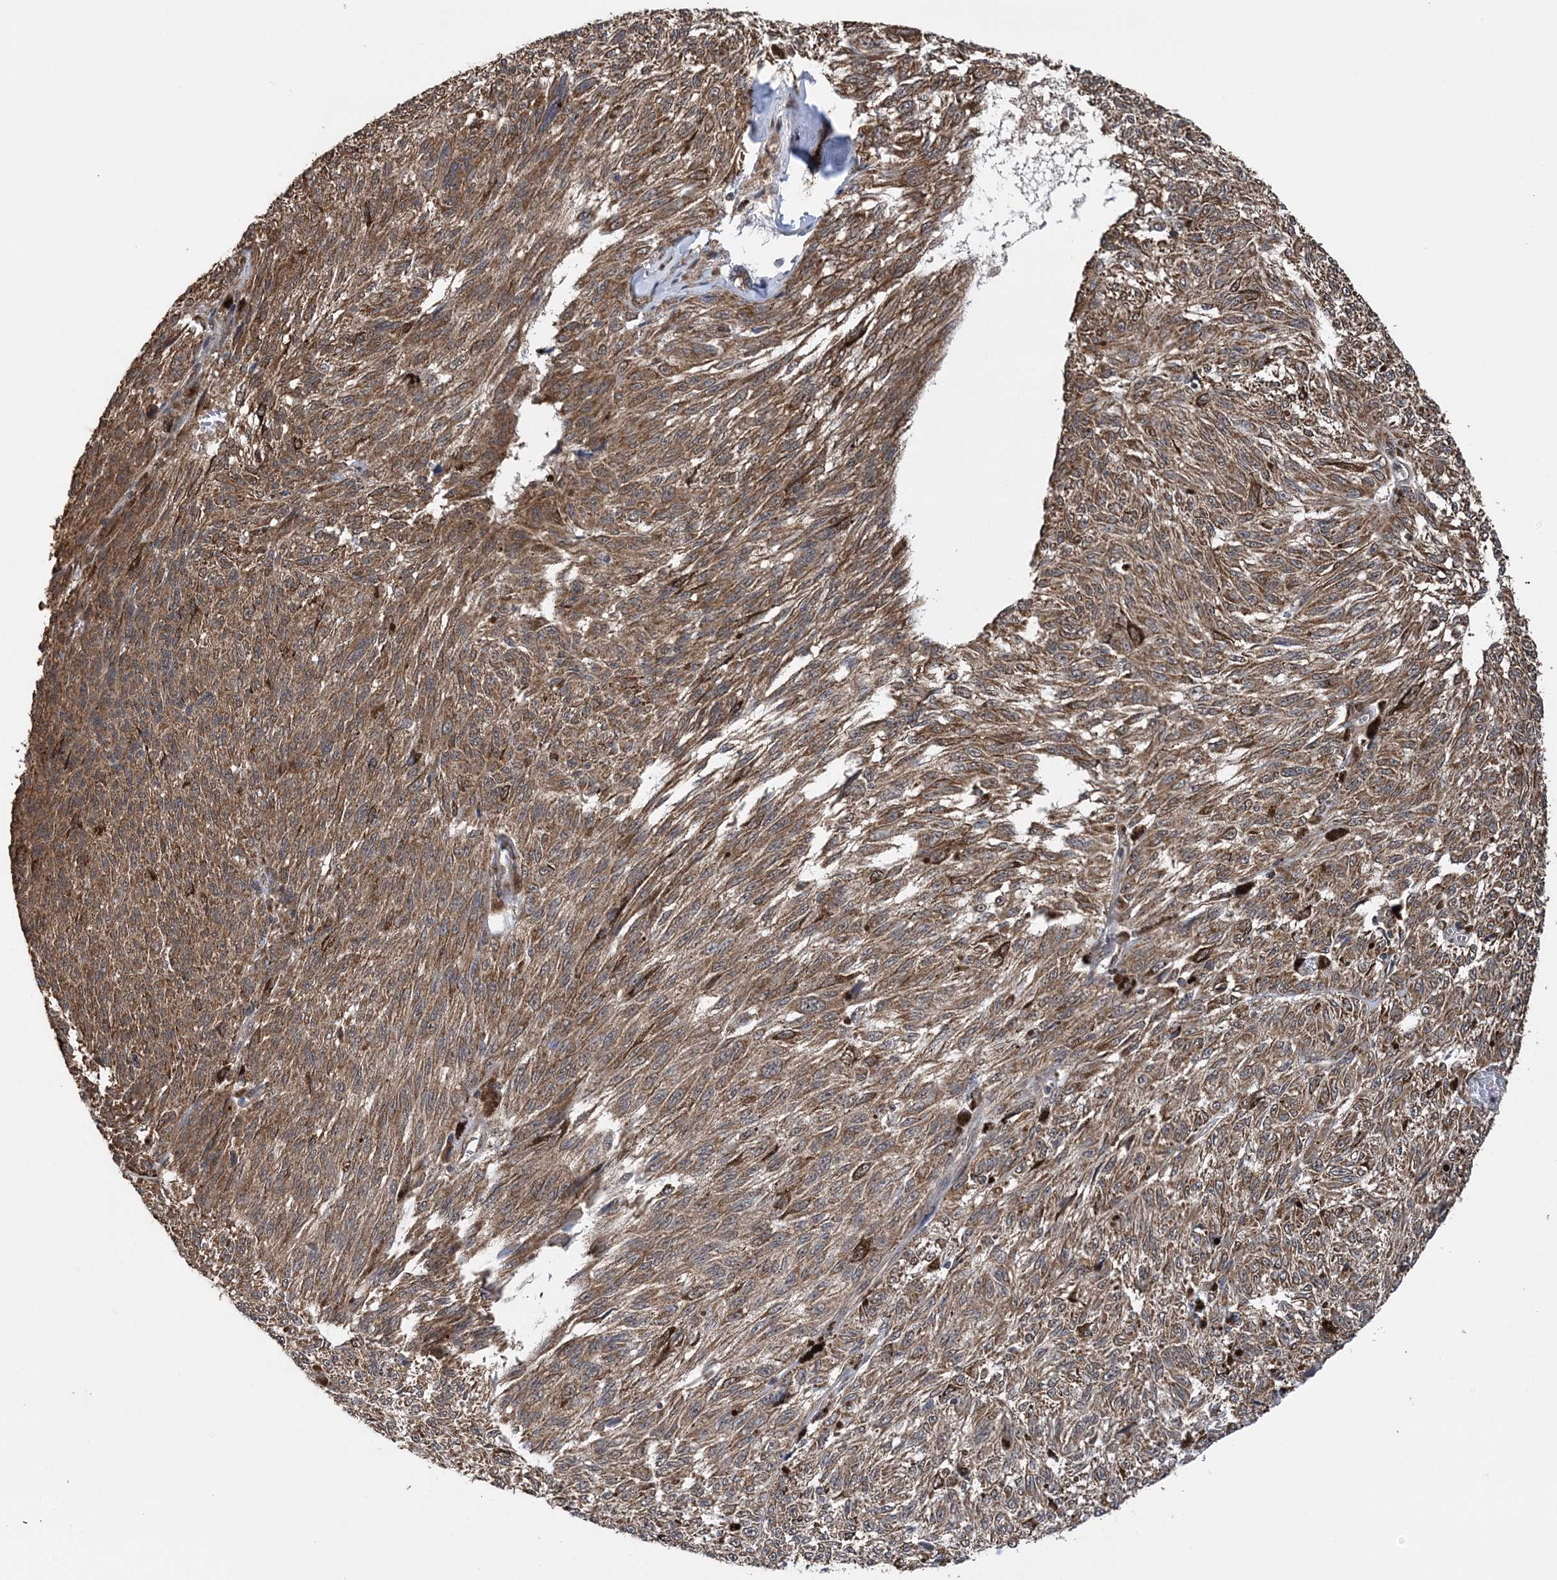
{"staining": {"intensity": "moderate", "quantity": ">75%", "location": "cytoplasmic/membranous"}, "tissue": "melanoma", "cell_type": "Tumor cells", "image_type": "cancer", "snomed": [{"axis": "morphology", "description": "Malignant melanoma, NOS"}, {"axis": "topography", "description": "Skin"}], "caption": "An immunohistochemistry (IHC) photomicrograph of tumor tissue is shown. Protein staining in brown shows moderate cytoplasmic/membranous positivity in malignant melanoma within tumor cells. Using DAB (3,3'-diaminobenzidine) (brown) and hematoxylin (blue) stains, captured at high magnification using brightfield microscopy.", "gene": "PCBP1", "patient": {"sex": "female", "age": 72}}